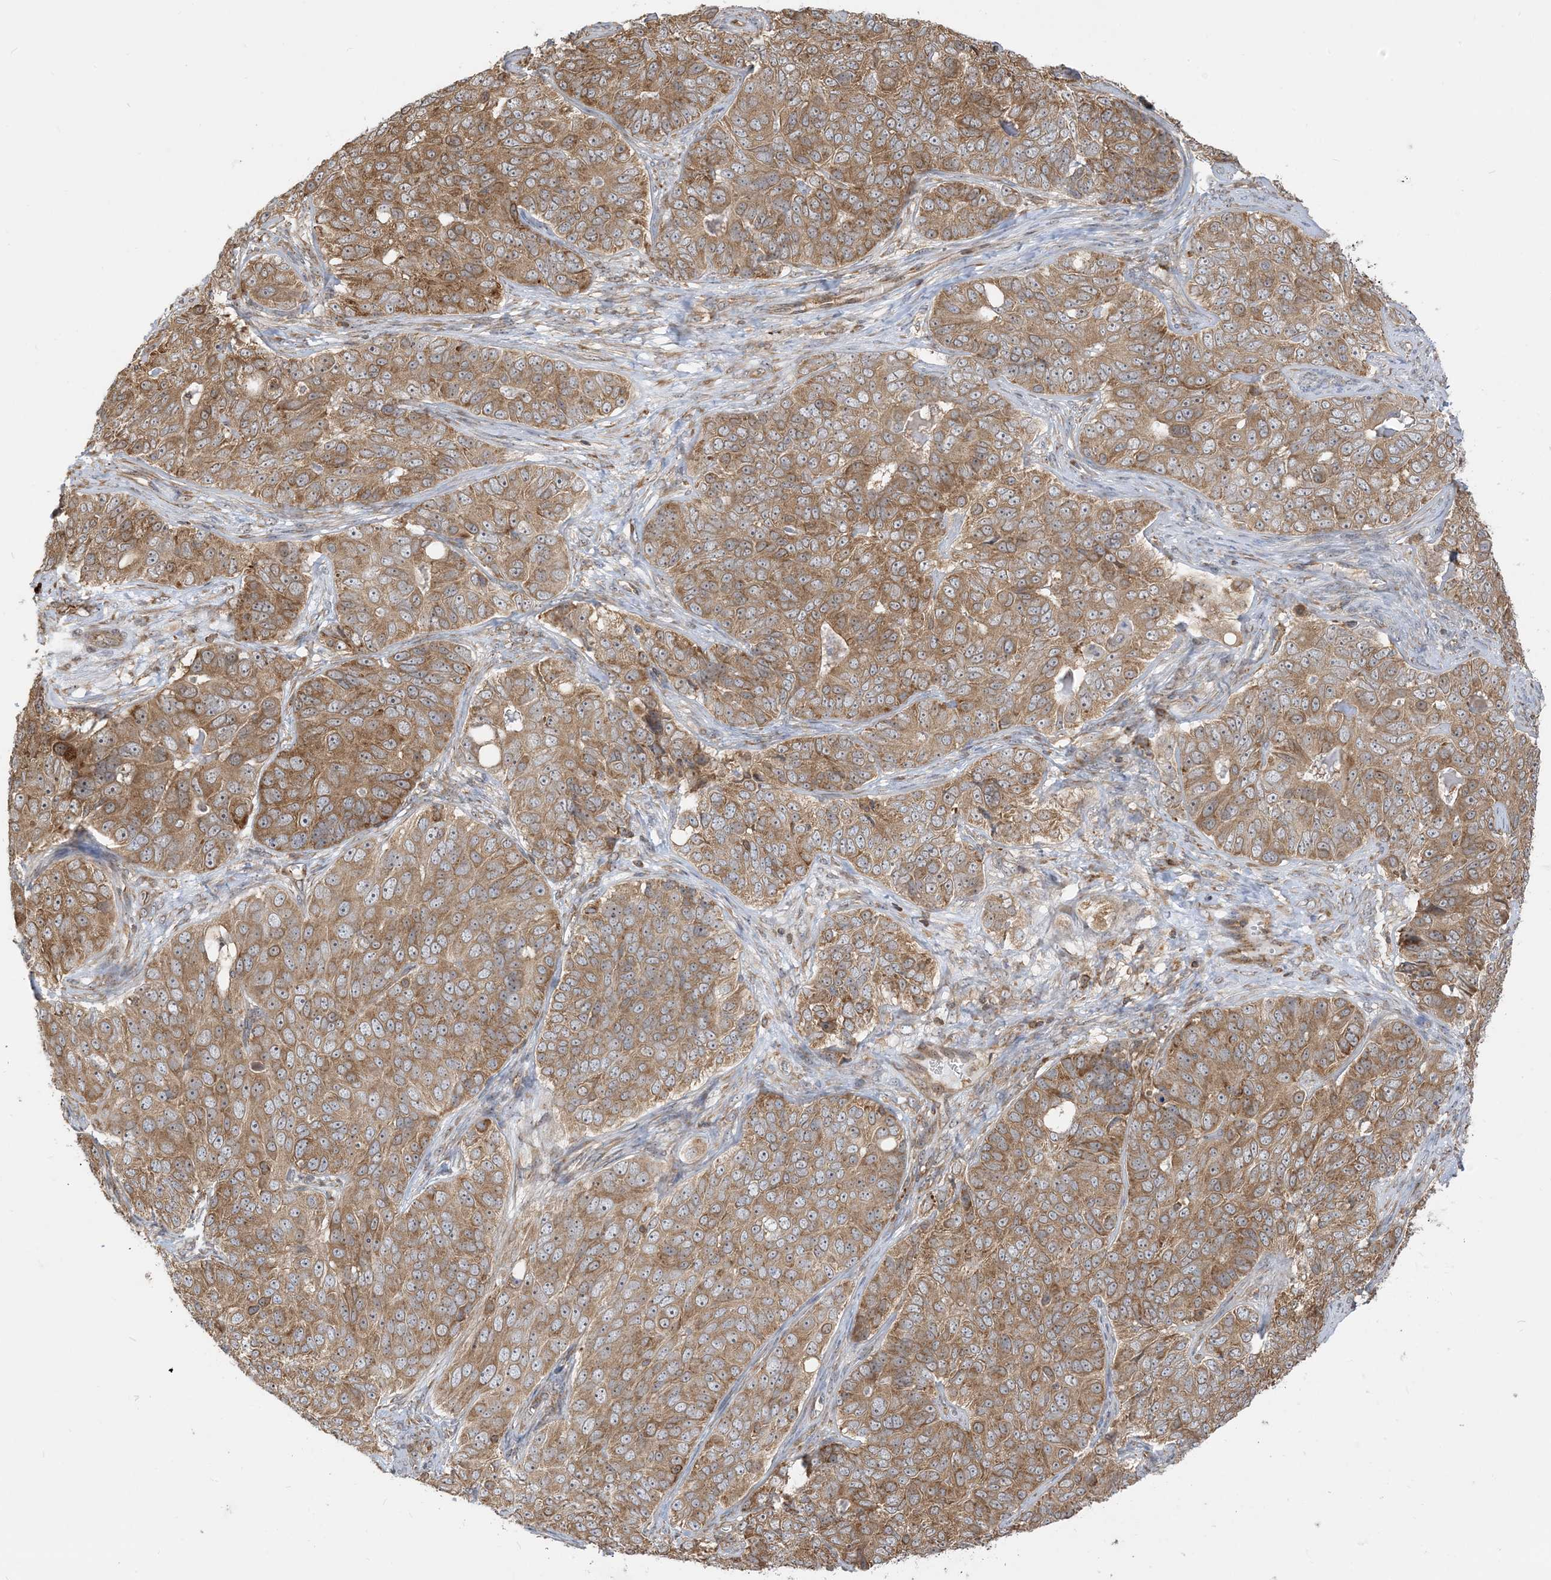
{"staining": {"intensity": "moderate", "quantity": ">75%", "location": "cytoplasmic/membranous"}, "tissue": "ovarian cancer", "cell_type": "Tumor cells", "image_type": "cancer", "snomed": [{"axis": "morphology", "description": "Carcinoma, endometroid"}, {"axis": "topography", "description": "Ovary"}], "caption": "High-power microscopy captured an IHC photomicrograph of ovarian endometroid carcinoma, revealing moderate cytoplasmic/membranous staining in about >75% of tumor cells. Immunohistochemistry (ihc) stains the protein in brown and the nuclei are stained blue.", "gene": "SRP72", "patient": {"sex": "female", "age": 51}}